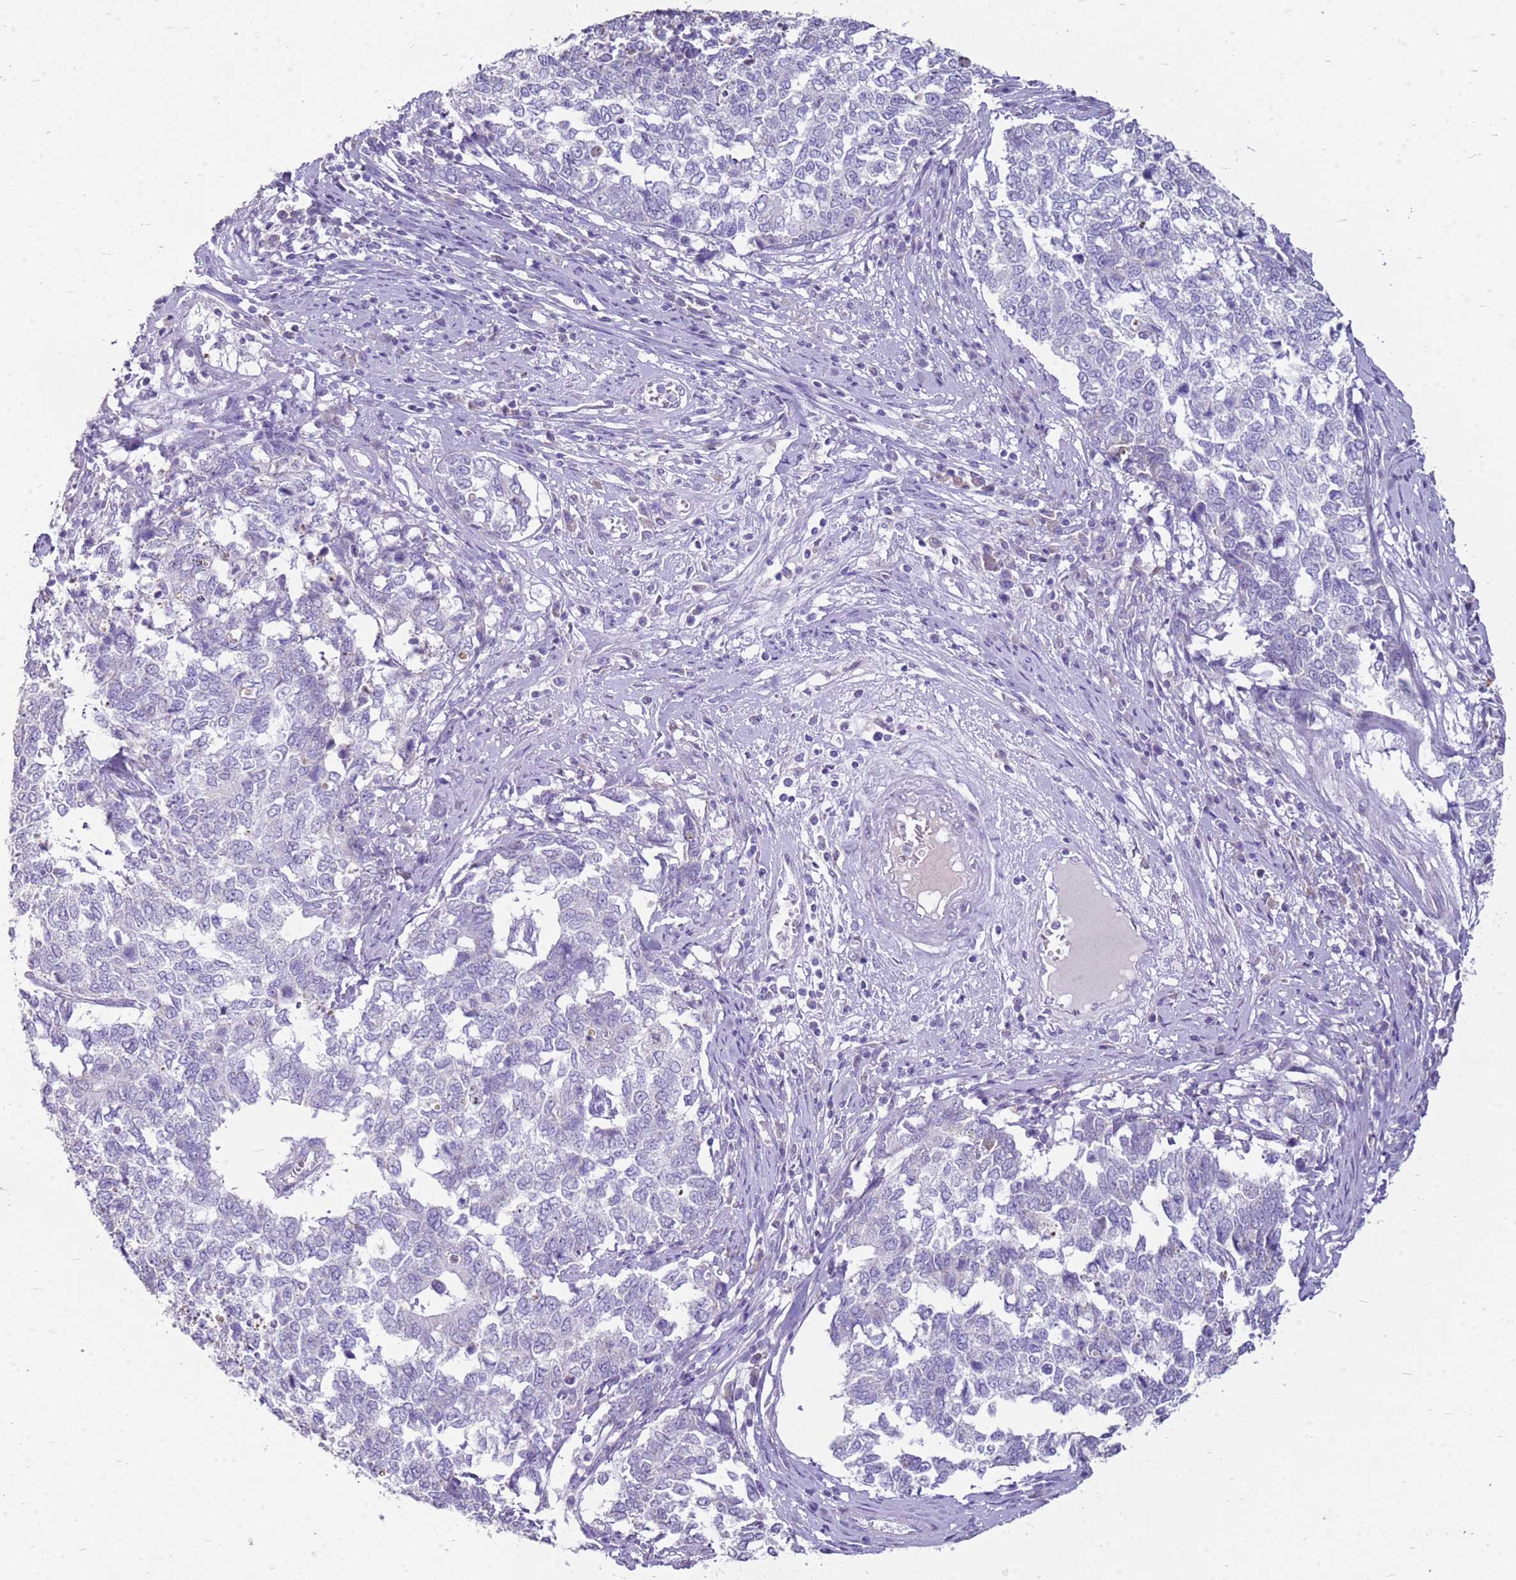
{"staining": {"intensity": "negative", "quantity": "none", "location": "none"}, "tissue": "cervical cancer", "cell_type": "Tumor cells", "image_type": "cancer", "snomed": [{"axis": "morphology", "description": "Squamous cell carcinoma, NOS"}, {"axis": "topography", "description": "Cervix"}], "caption": "High power microscopy photomicrograph of an immunohistochemistry (IHC) micrograph of cervical cancer (squamous cell carcinoma), revealing no significant positivity in tumor cells.", "gene": "FABP2", "patient": {"sex": "female", "age": 63}}